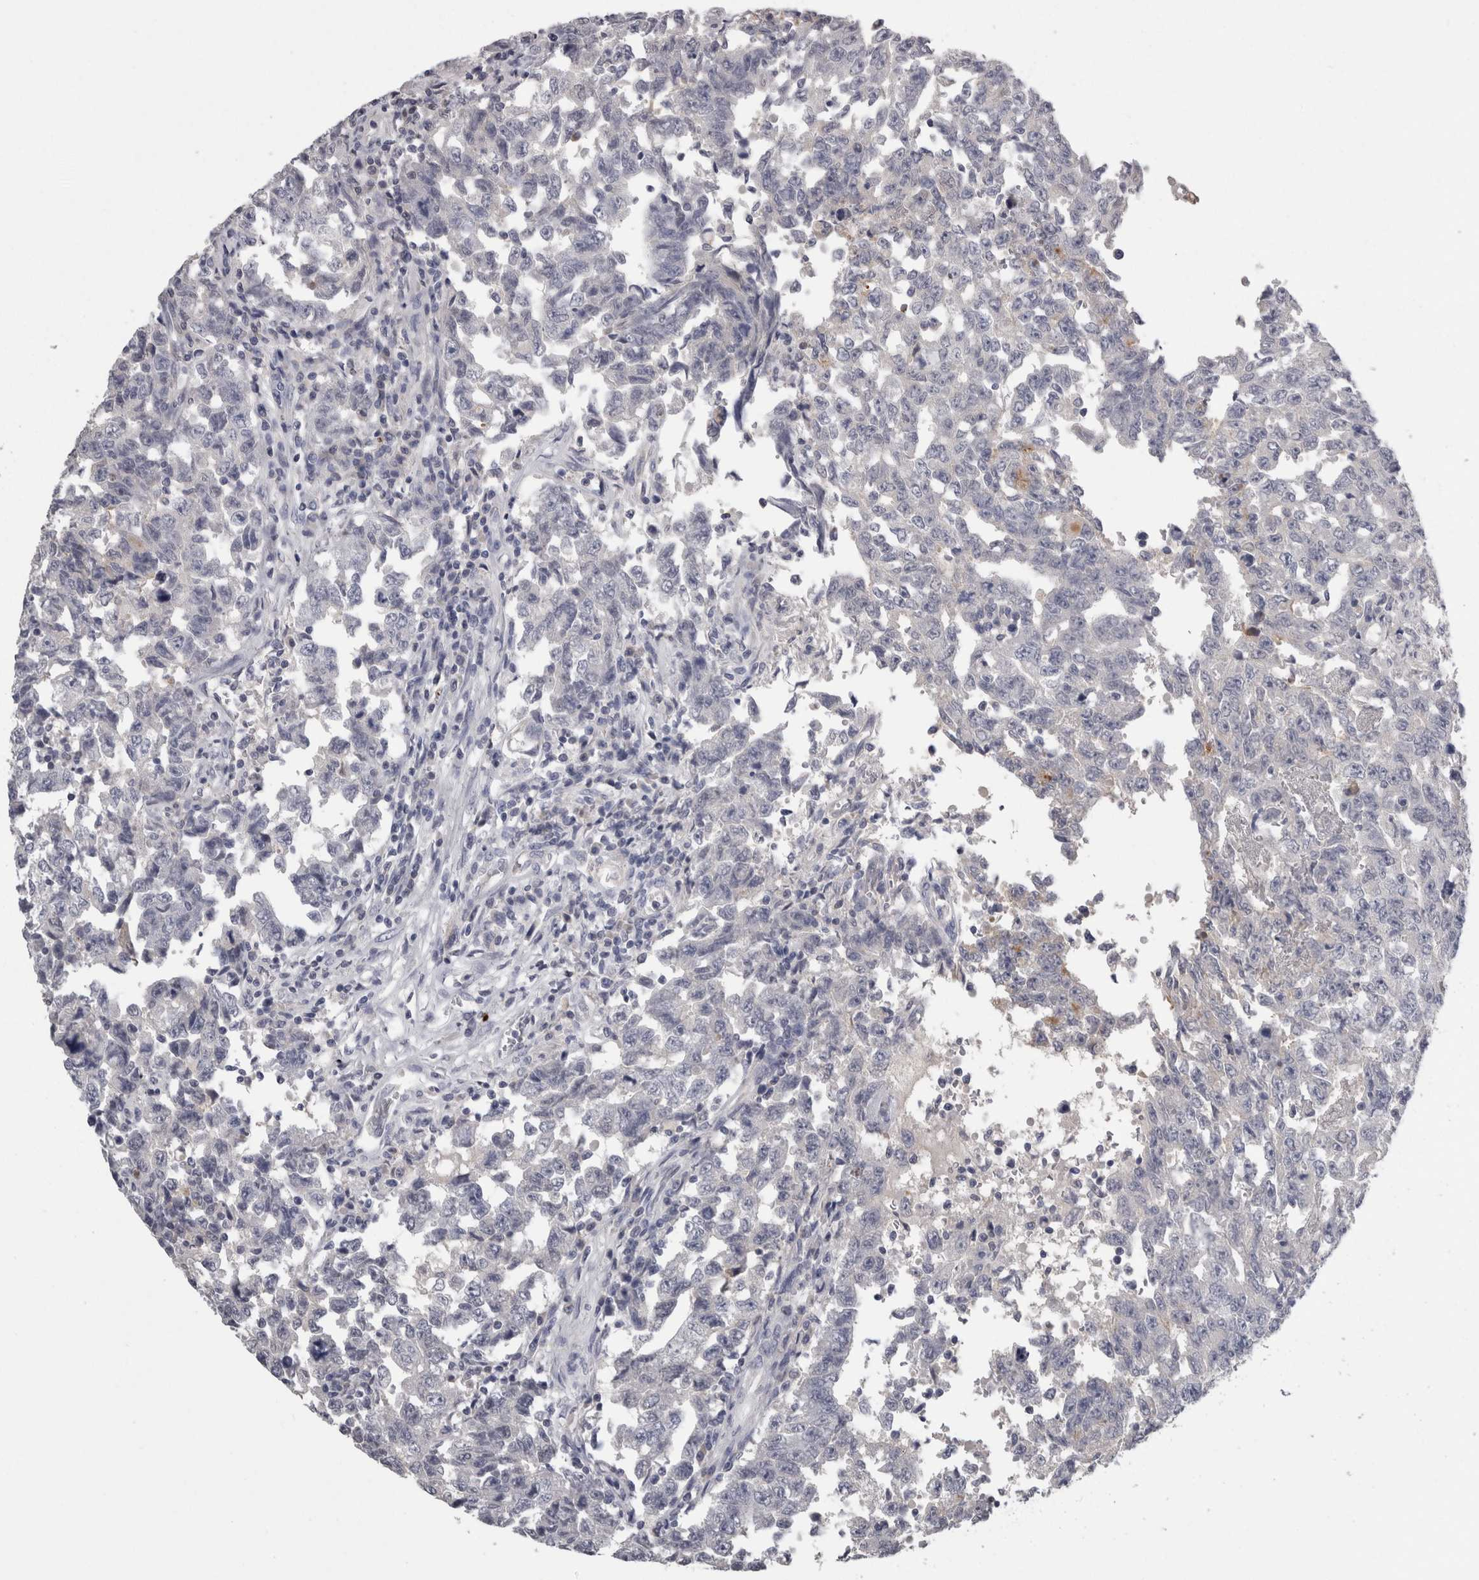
{"staining": {"intensity": "negative", "quantity": "none", "location": "none"}, "tissue": "testis cancer", "cell_type": "Tumor cells", "image_type": "cancer", "snomed": [{"axis": "morphology", "description": "Carcinoma, Embryonal, NOS"}, {"axis": "topography", "description": "Testis"}], "caption": "High power microscopy histopathology image of an IHC image of testis embryonal carcinoma, revealing no significant staining in tumor cells.", "gene": "TCAP", "patient": {"sex": "male", "age": 26}}